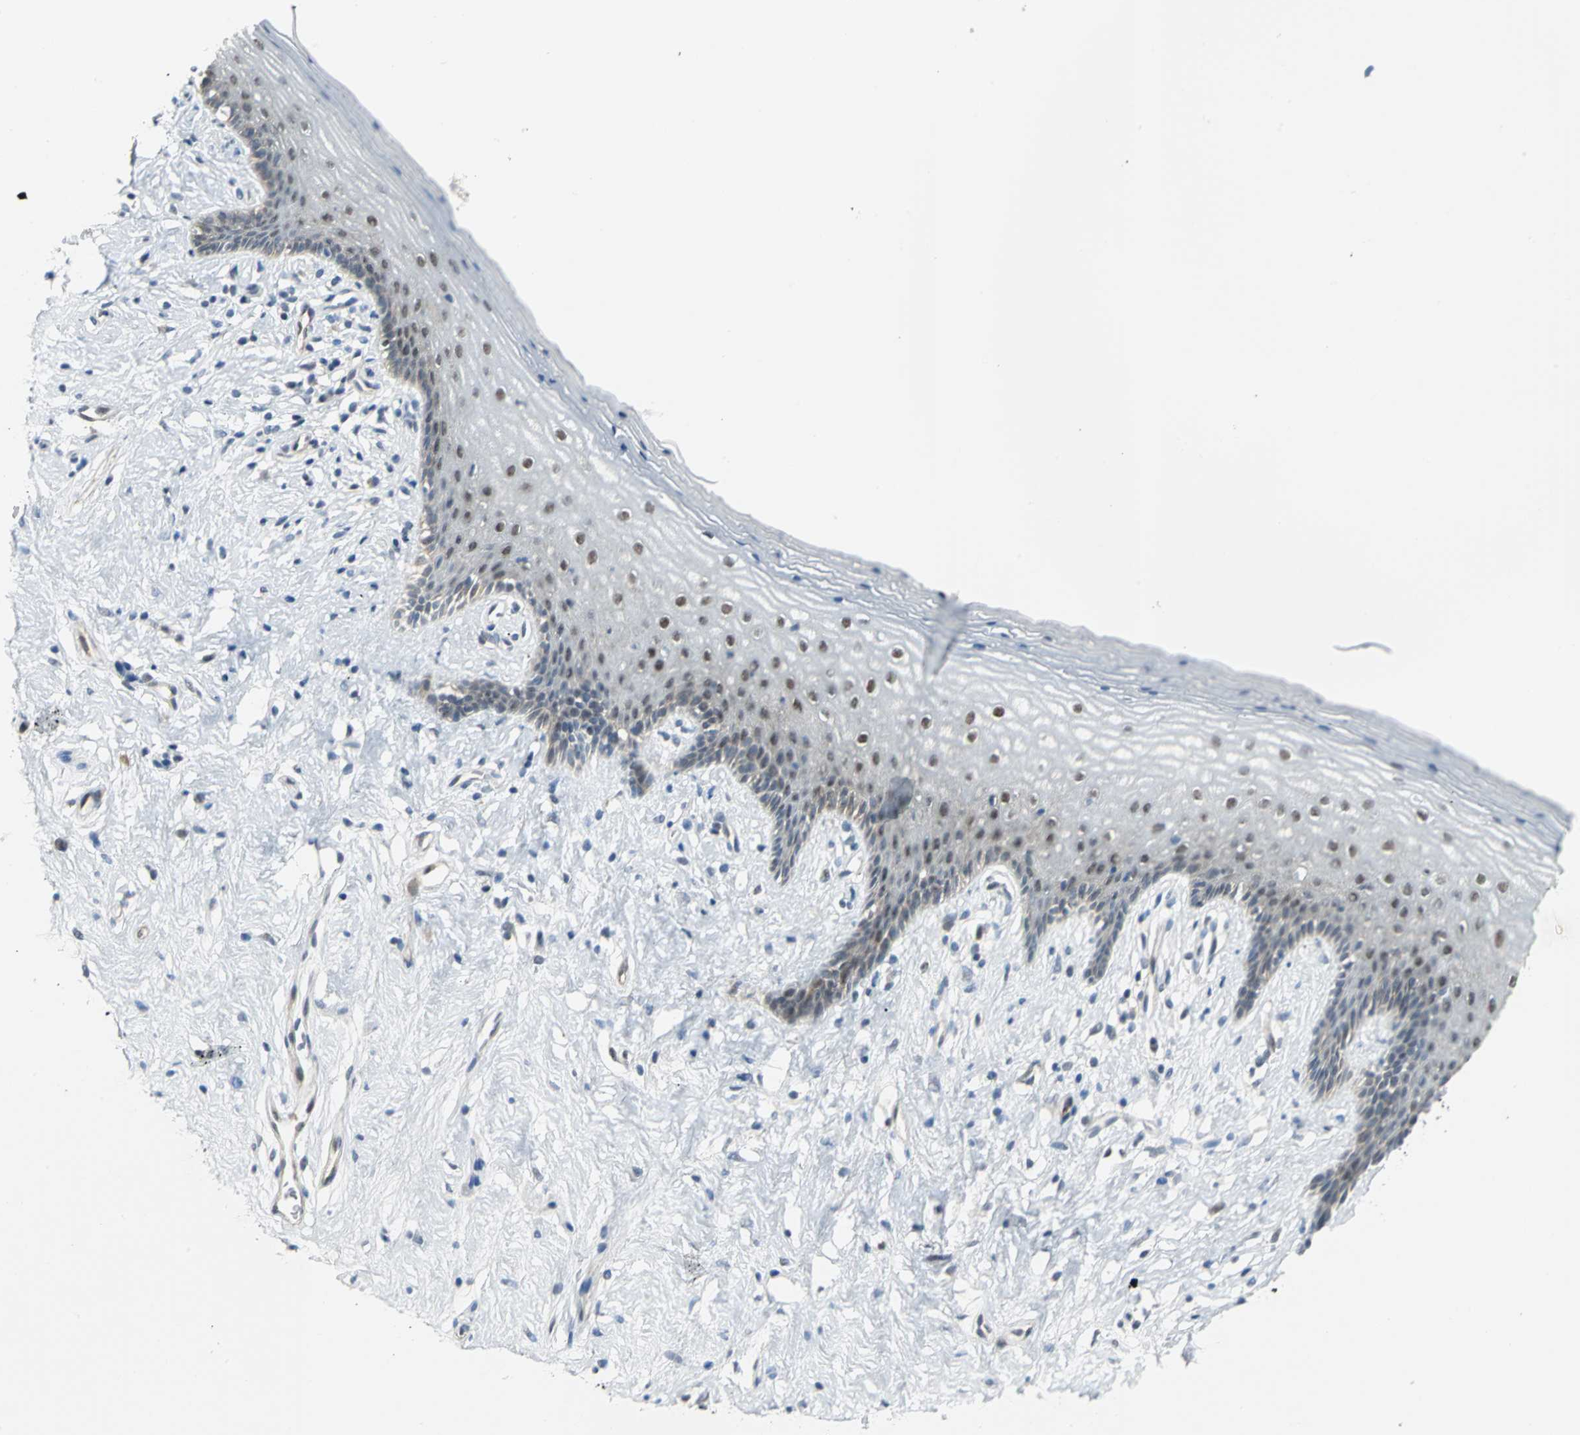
{"staining": {"intensity": "weak", "quantity": "<25%", "location": "nuclear"}, "tissue": "vagina", "cell_type": "Squamous epithelial cells", "image_type": "normal", "snomed": [{"axis": "morphology", "description": "Normal tissue, NOS"}, {"axis": "topography", "description": "Vagina"}], "caption": "Immunohistochemistry image of normal vagina stained for a protein (brown), which displays no staining in squamous epithelial cells.", "gene": "PSMA4", "patient": {"sex": "female", "age": 44}}